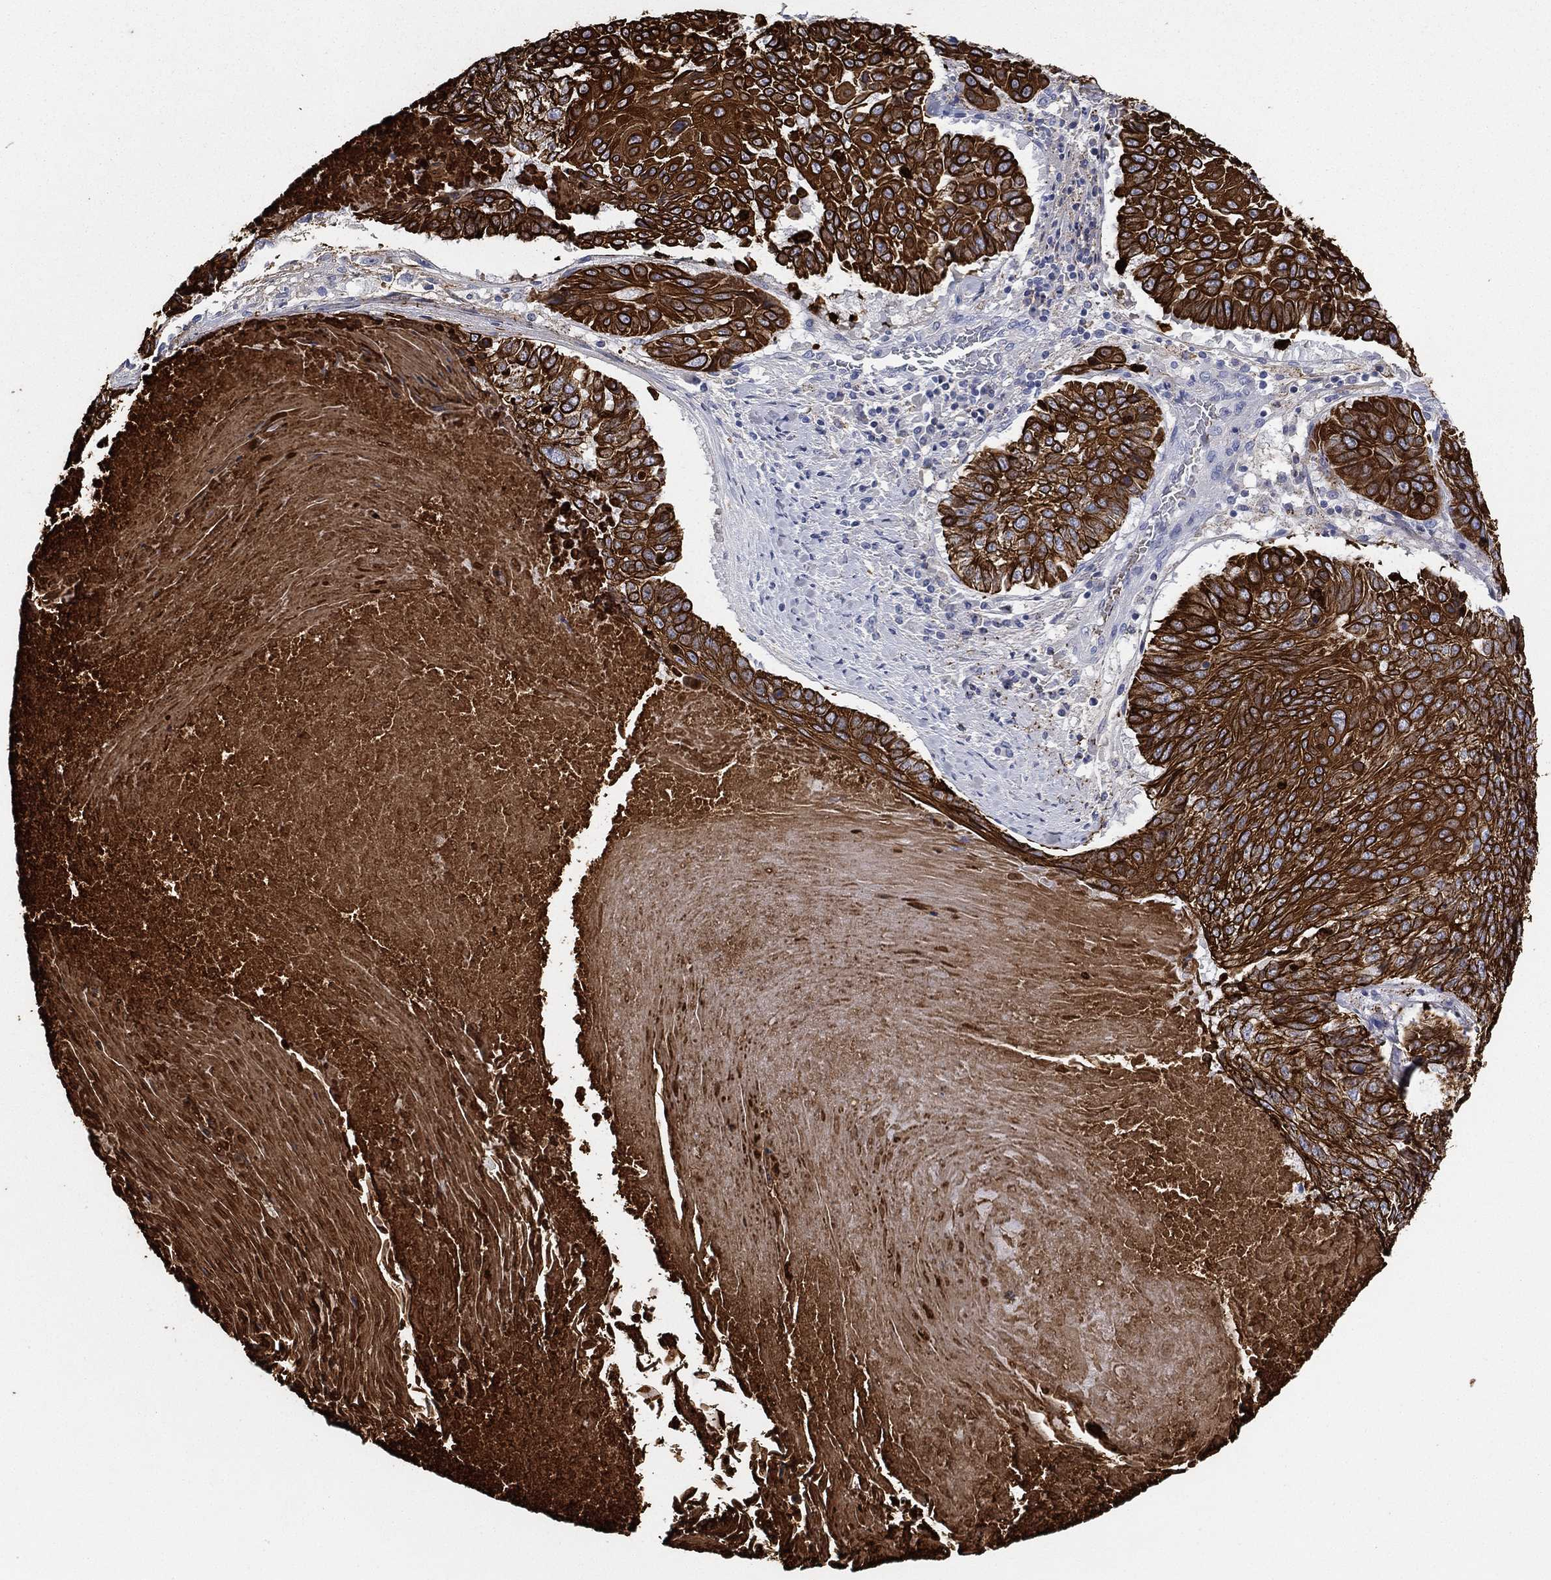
{"staining": {"intensity": "strong", "quantity": ">75%", "location": "cytoplasmic/membranous"}, "tissue": "lung cancer", "cell_type": "Tumor cells", "image_type": "cancer", "snomed": [{"axis": "morphology", "description": "Squamous cell carcinoma, NOS"}, {"axis": "topography", "description": "Lung"}], "caption": "Protein staining exhibits strong cytoplasmic/membranous staining in about >75% of tumor cells in squamous cell carcinoma (lung).", "gene": "KRT7", "patient": {"sex": "male", "age": 64}}